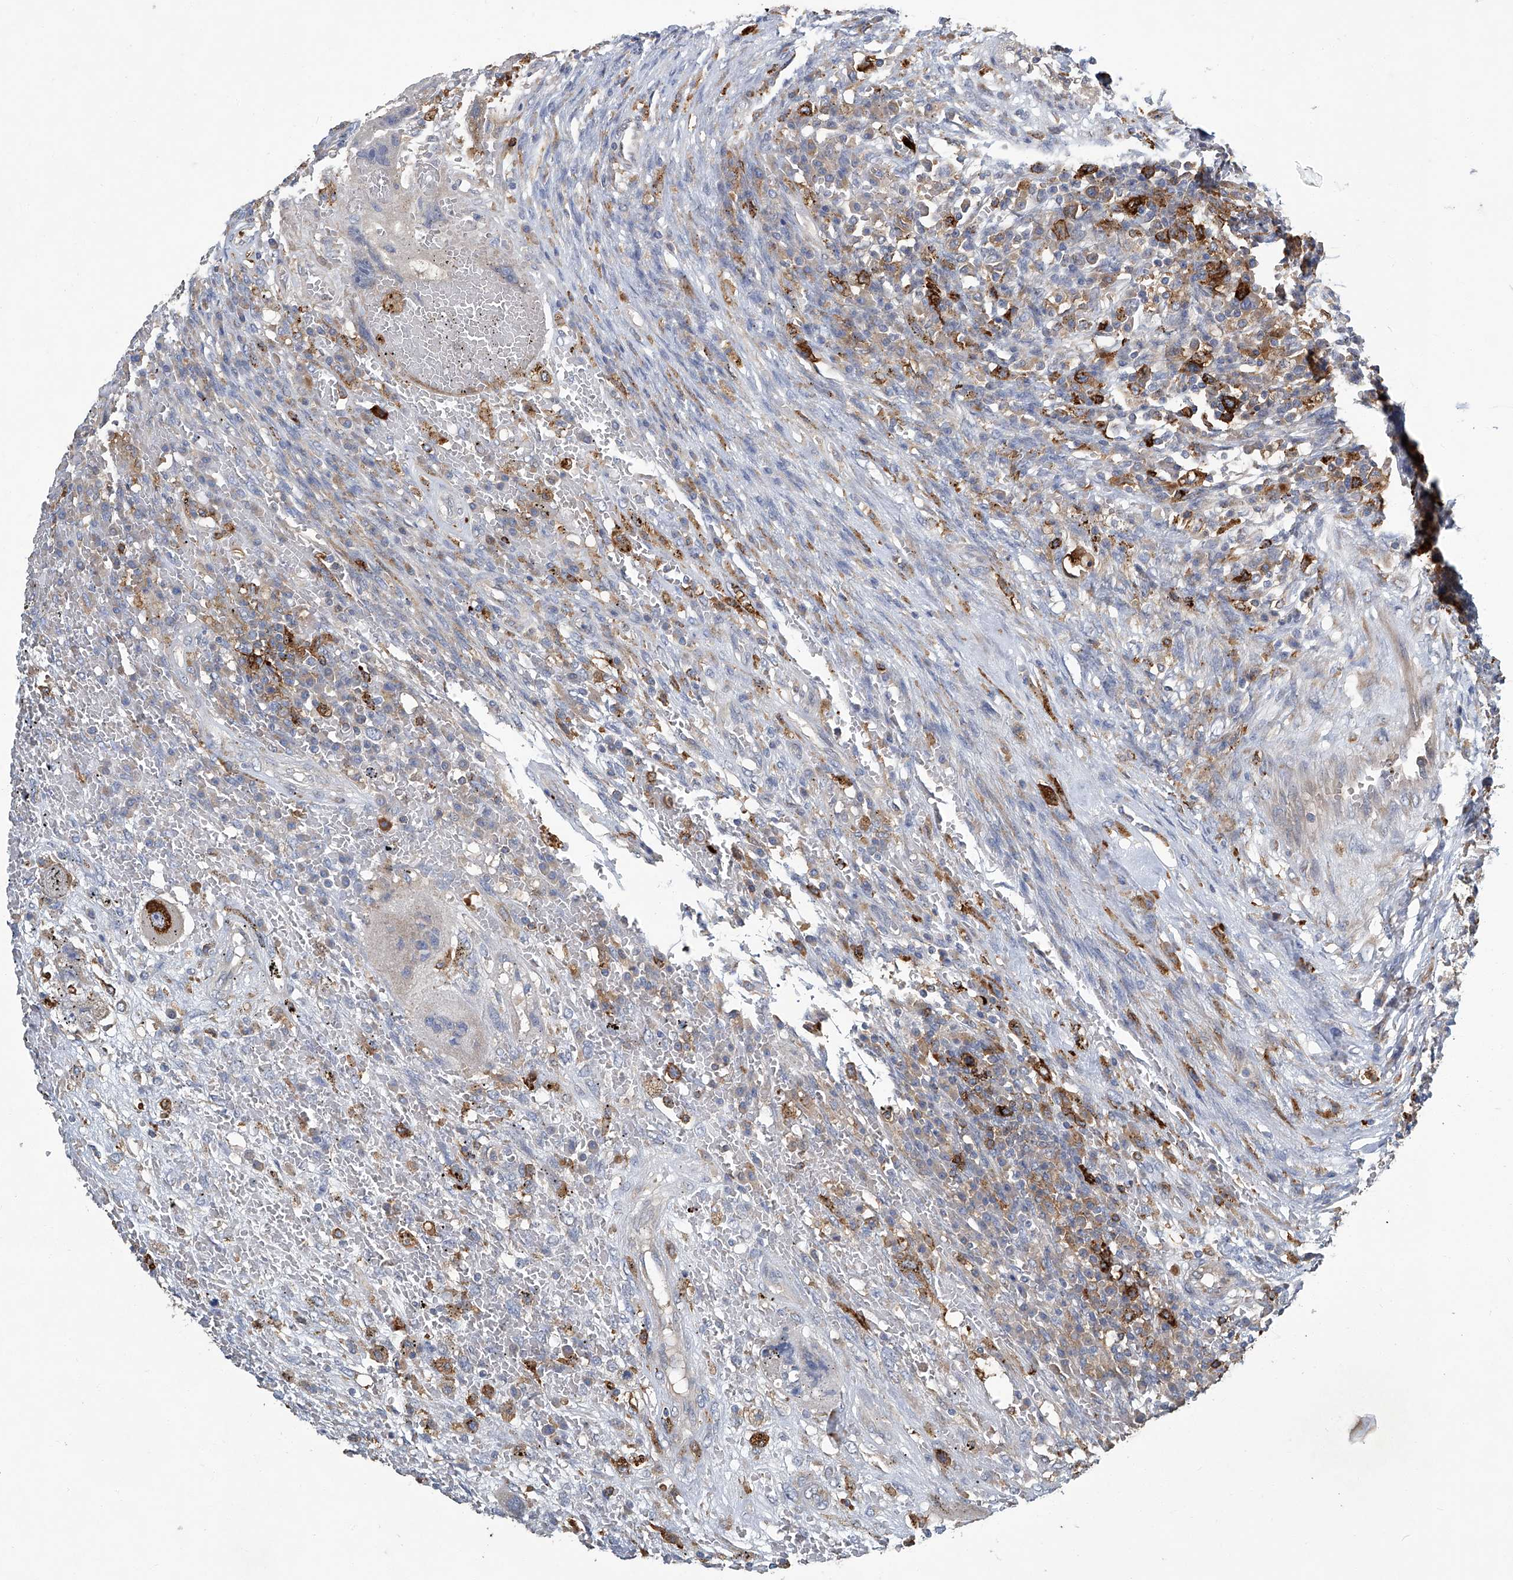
{"staining": {"intensity": "moderate", "quantity": "<25%", "location": "cytoplasmic/membranous"}, "tissue": "testis cancer", "cell_type": "Tumor cells", "image_type": "cancer", "snomed": [{"axis": "morphology", "description": "Carcinoma, Embryonal, NOS"}, {"axis": "topography", "description": "Testis"}], "caption": "Moderate cytoplasmic/membranous protein expression is seen in approximately <25% of tumor cells in testis embryonal carcinoma.", "gene": "FAM167A", "patient": {"sex": "male", "age": 26}}